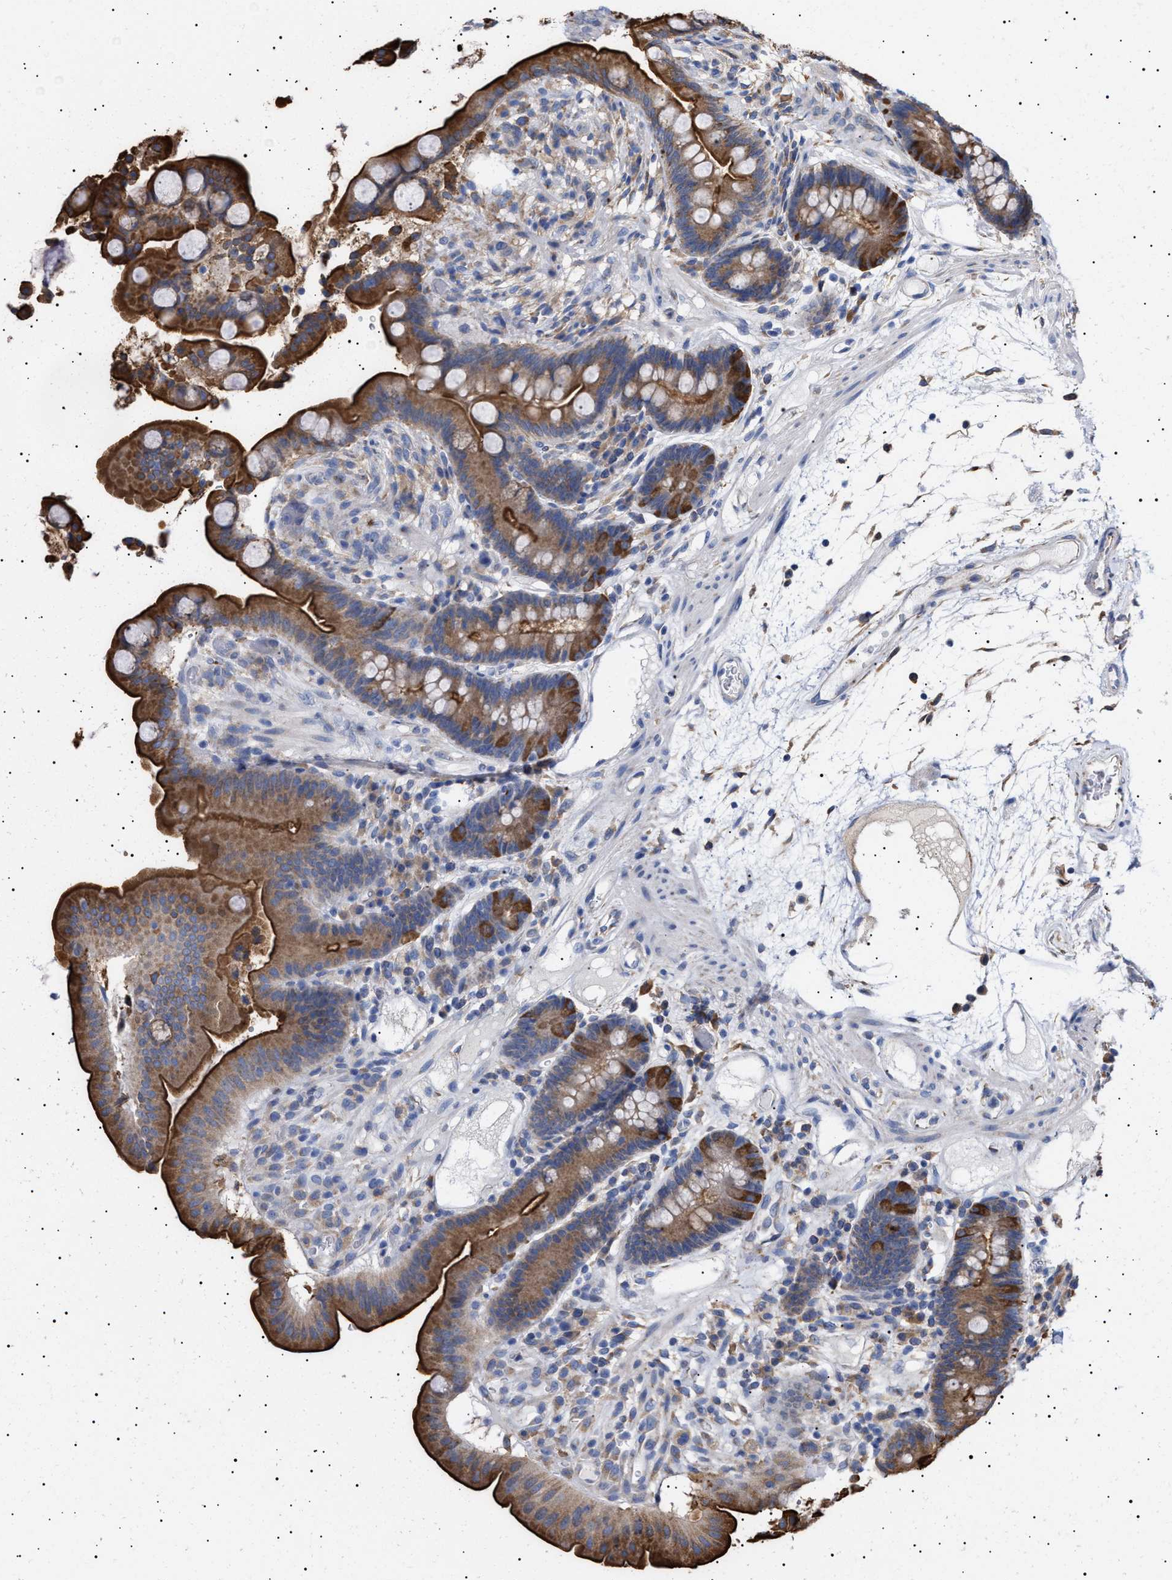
{"staining": {"intensity": "negative", "quantity": "none", "location": "none"}, "tissue": "colon", "cell_type": "Endothelial cells", "image_type": "normal", "snomed": [{"axis": "morphology", "description": "Normal tissue, NOS"}, {"axis": "topography", "description": "Colon"}], "caption": "Immunohistochemical staining of normal colon displays no significant positivity in endothelial cells.", "gene": "ERCC6L2", "patient": {"sex": "male", "age": 73}}